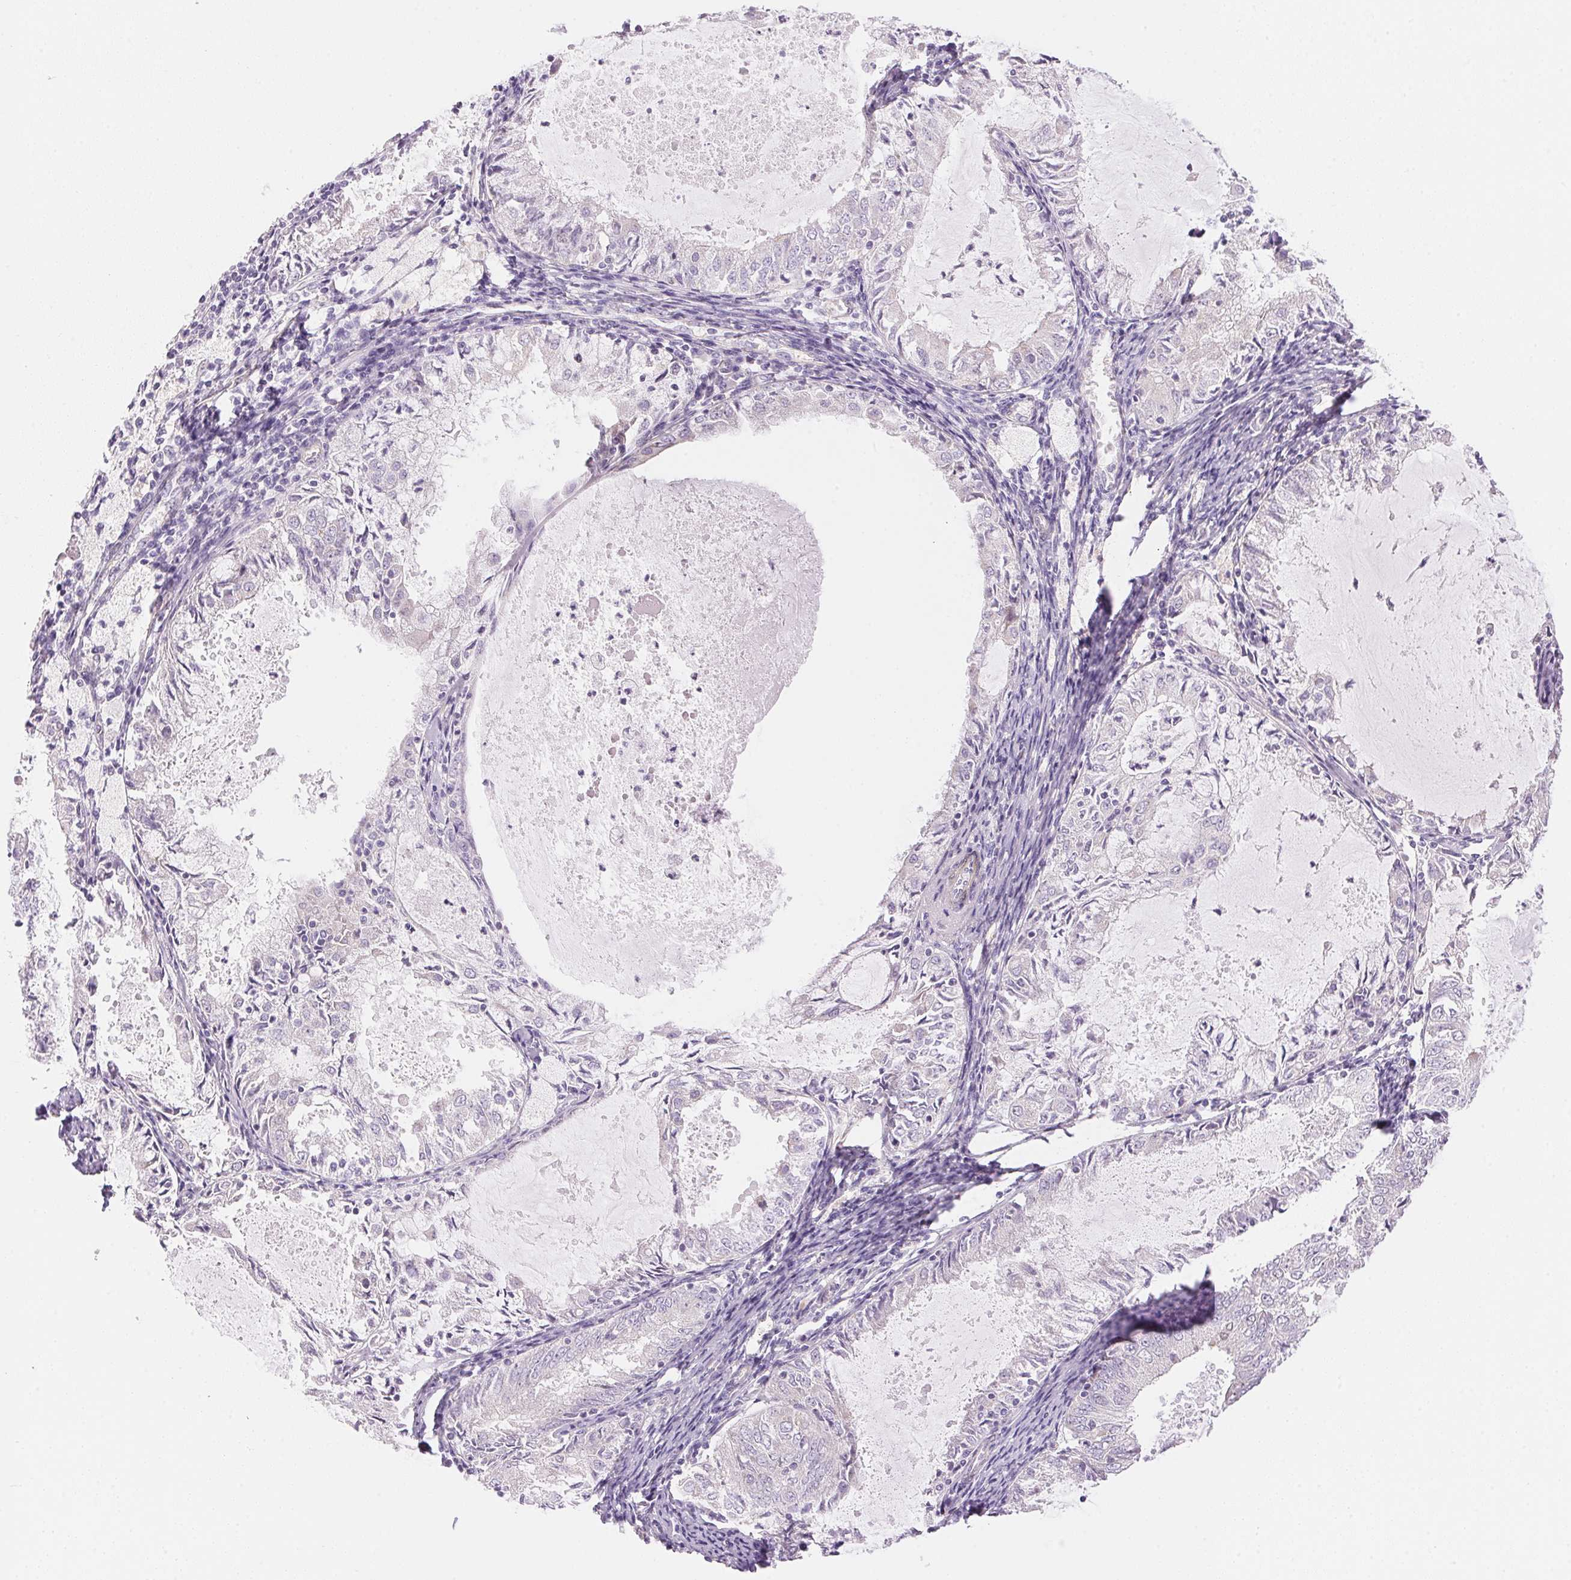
{"staining": {"intensity": "negative", "quantity": "none", "location": "none"}, "tissue": "endometrial cancer", "cell_type": "Tumor cells", "image_type": "cancer", "snomed": [{"axis": "morphology", "description": "Adenocarcinoma, NOS"}, {"axis": "topography", "description": "Endometrium"}], "caption": "The IHC micrograph has no significant positivity in tumor cells of endometrial cancer tissue.", "gene": "SMTN", "patient": {"sex": "female", "age": 57}}